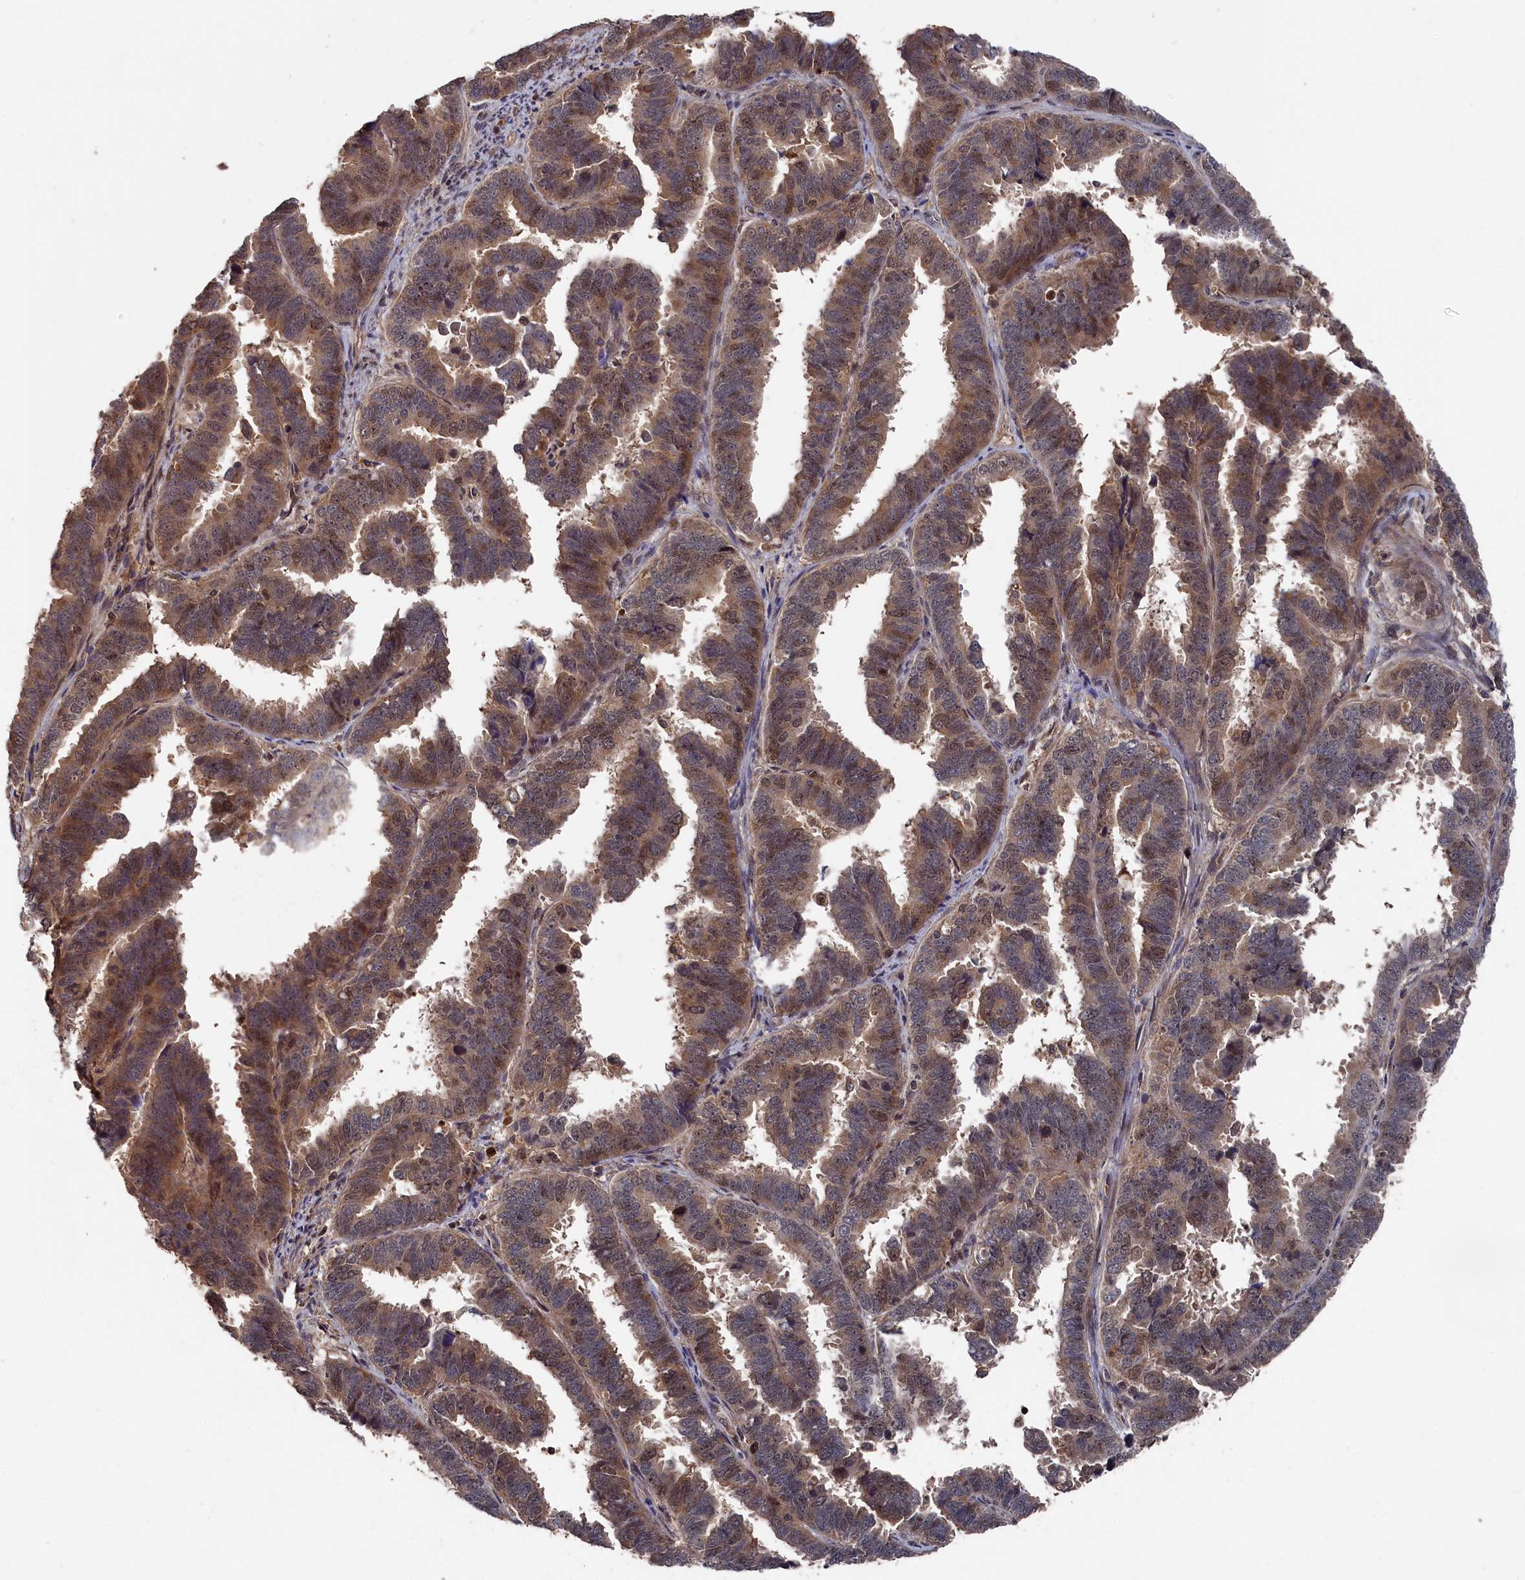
{"staining": {"intensity": "moderate", "quantity": ">75%", "location": "cytoplasmic/membranous,nuclear"}, "tissue": "endometrial cancer", "cell_type": "Tumor cells", "image_type": "cancer", "snomed": [{"axis": "morphology", "description": "Adenocarcinoma, NOS"}, {"axis": "topography", "description": "Endometrium"}], "caption": "Immunohistochemical staining of endometrial adenocarcinoma exhibits medium levels of moderate cytoplasmic/membranous and nuclear protein positivity in approximately >75% of tumor cells. (brown staining indicates protein expression, while blue staining denotes nuclei).", "gene": "RMI2", "patient": {"sex": "female", "age": 75}}